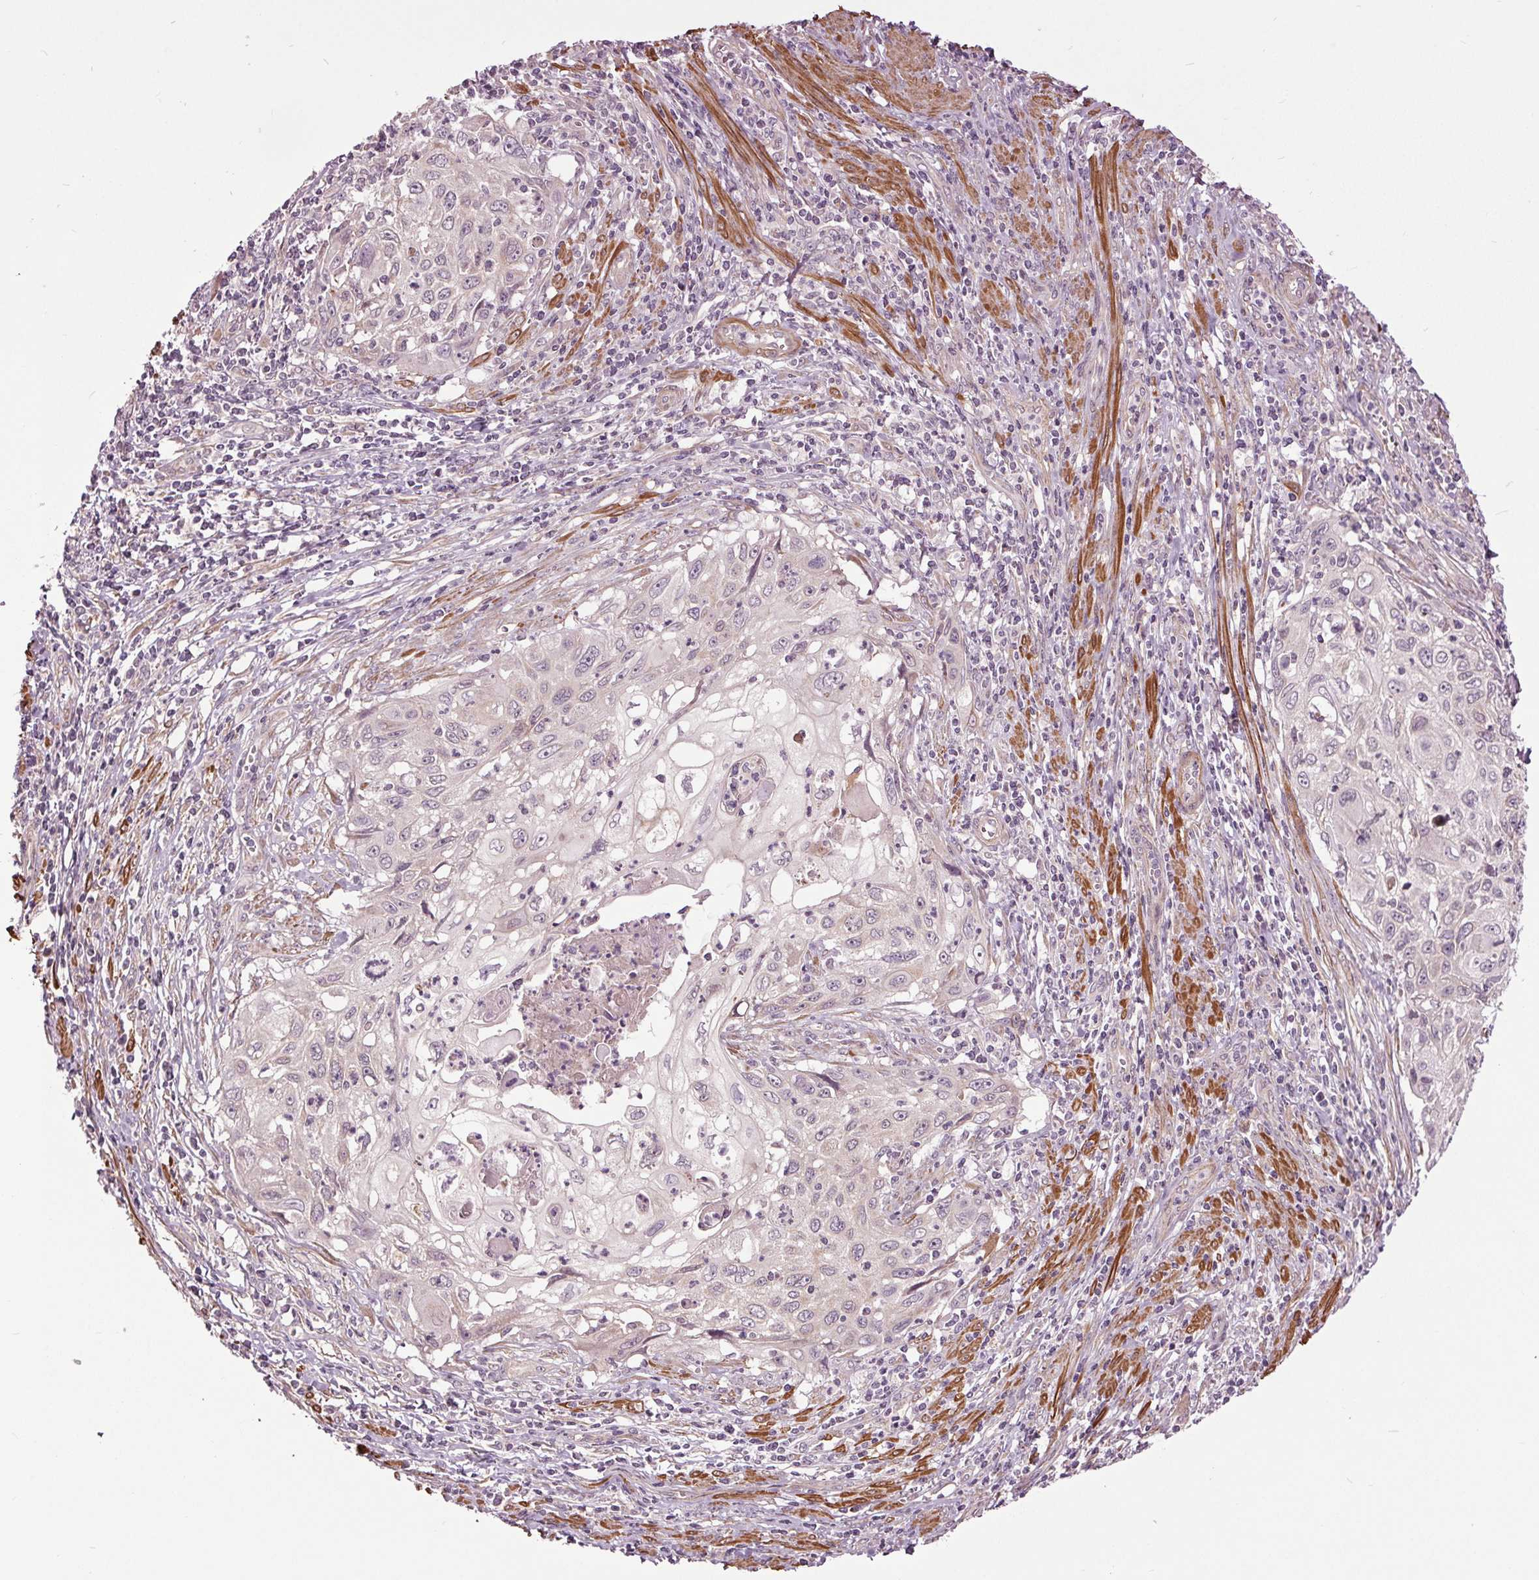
{"staining": {"intensity": "negative", "quantity": "none", "location": "none"}, "tissue": "cervical cancer", "cell_type": "Tumor cells", "image_type": "cancer", "snomed": [{"axis": "morphology", "description": "Squamous cell carcinoma, NOS"}, {"axis": "topography", "description": "Cervix"}], "caption": "Immunohistochemical staining of human squamous cell carcinoma (cervical) displays no significant staining in tumor cells.", "gene": "HAUS5", "patient": {"sex": "female", "age": 70}}